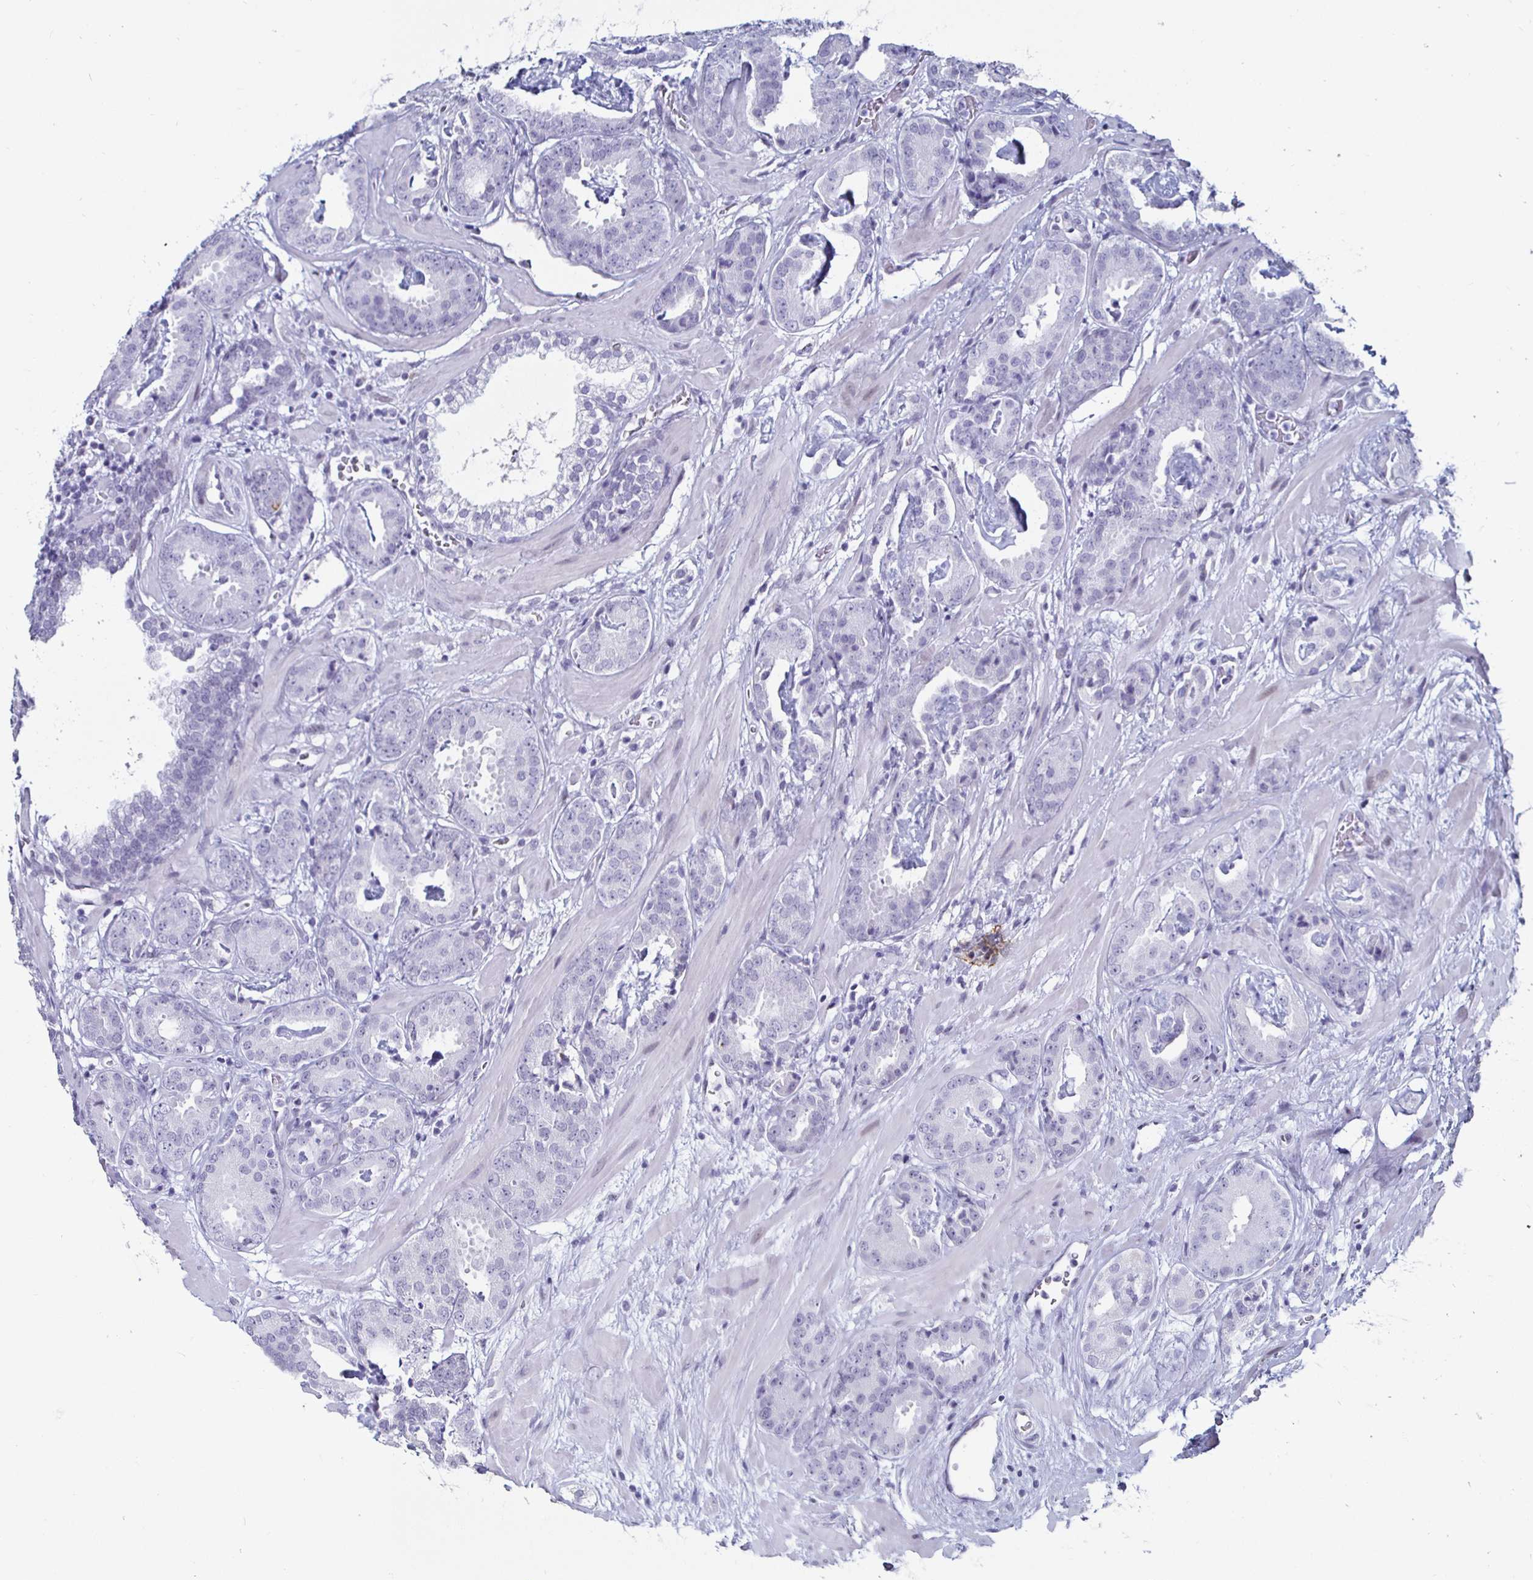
{"staining": {"intensity": "negative", "quantity": "none", "location": "none"}, "tissue": "prostate cancer", "cell_type": "Tumor cells", "image_type": "cancer", "snomed": [{"axis": "morphology", "description": "Adenocarcinoma, Low grade"}, {"axis": "topography", "description": "Prostate"}], "caption": "DAB (3,3'-diaminobenzidine) immunohistochemical staining of human prostate cancer shows no significant positivity in tumor cells. (DAB (3,3'-diaminobenzidine) IHC visualized using brightfield microscopy, high magnification).", "gene": "KRT4", "patient": {"sex": "male", "age": 62}}